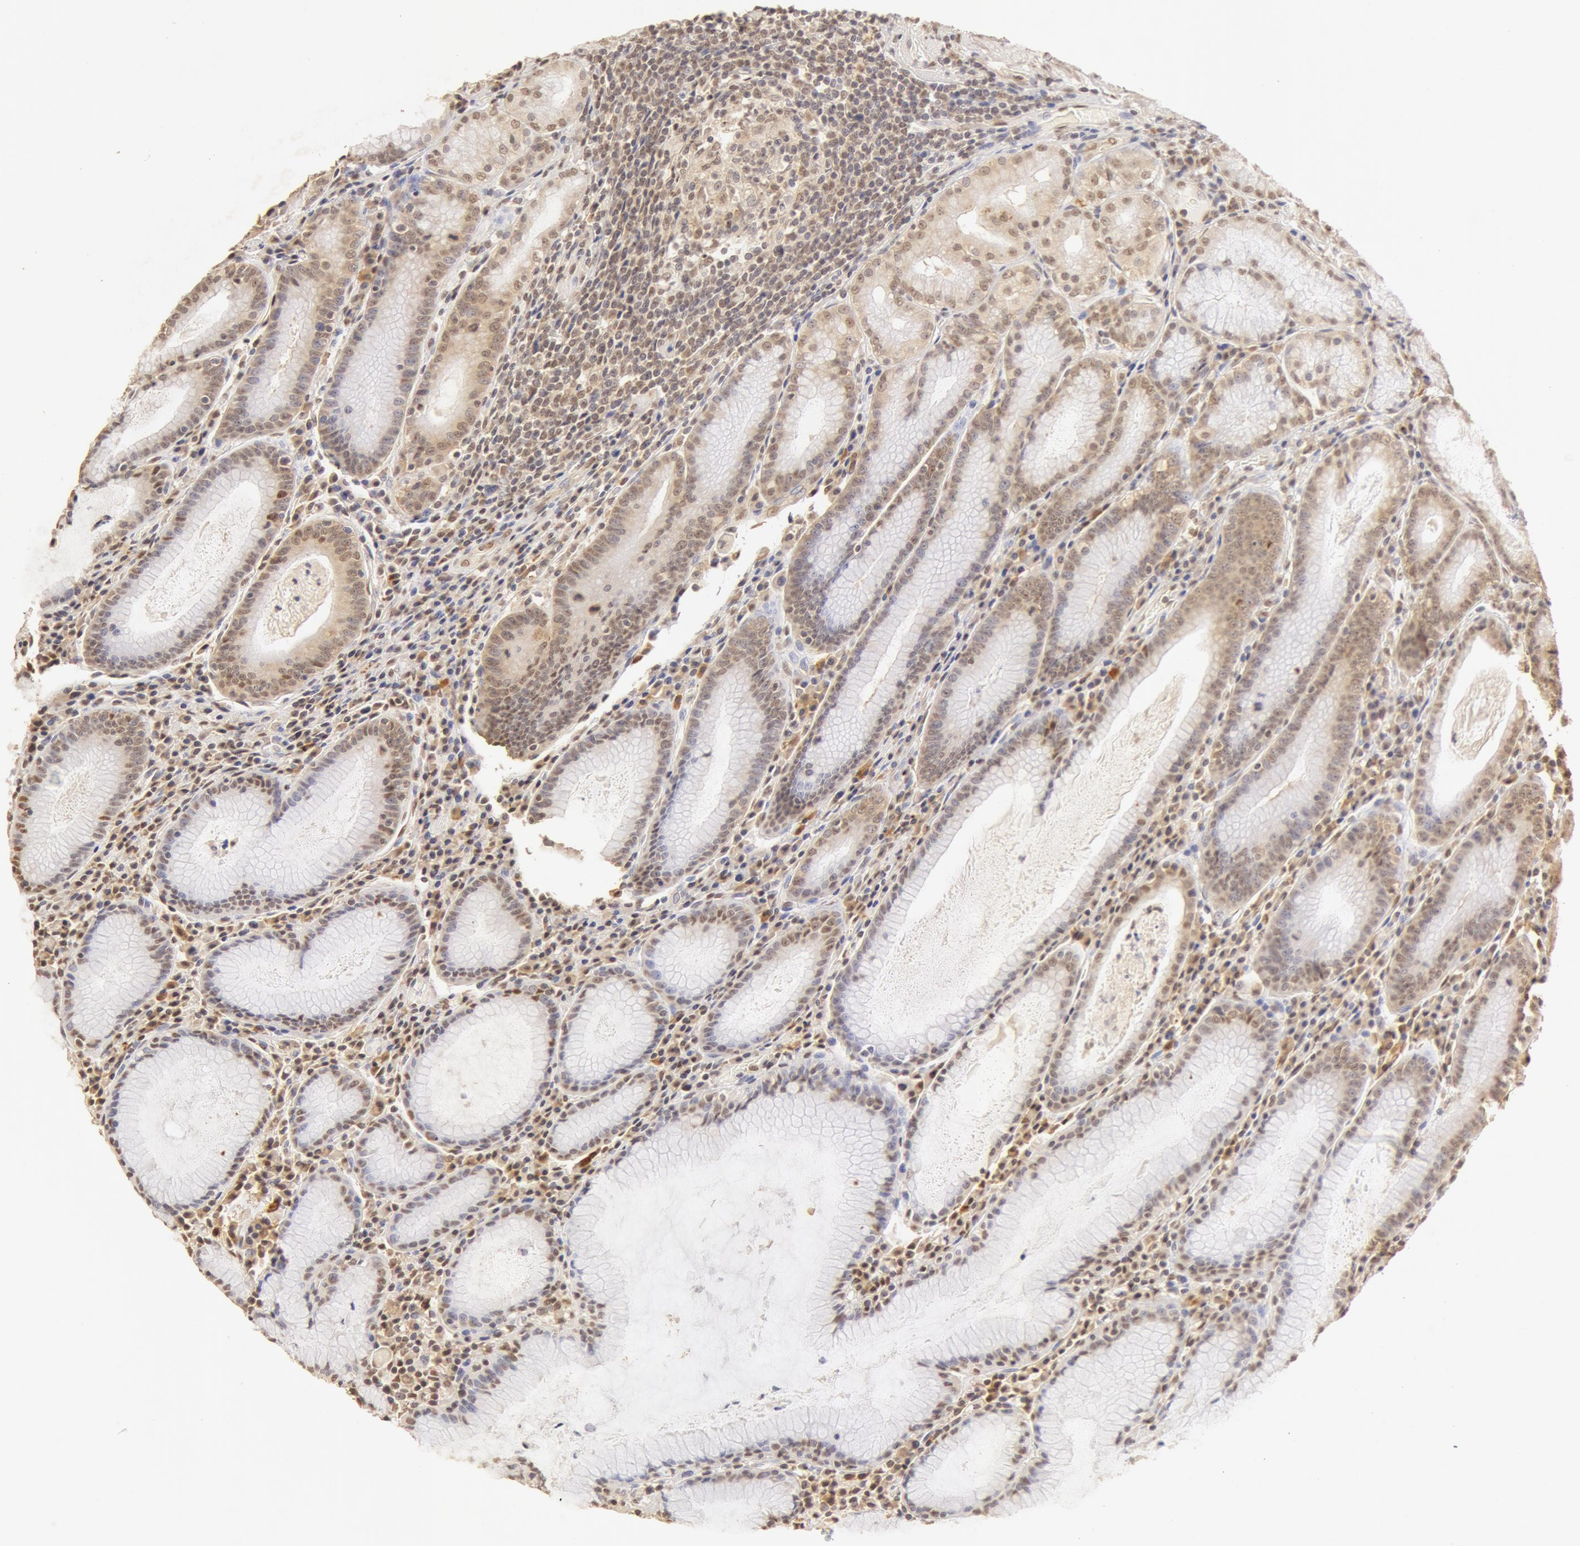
{"staining": {"intensity": "moderate", "quantity": ">75%", "location": "cytoplasmic/membranous,nuclear"}, "tissue": "stomach", "cell_type": "Glandular cells", "image_type": "normal", "snomed": [{"axis": "morphology", "description": "Normal tissue, NOS"}, {"axis": "topography", "description": "Stomach, lower"}], "caption": "A histopathology image showing moderate cytoplasmic/membranous,nuclear staining in about >75% of glandular cells in benign stomach, as visualized by brown immunohistochemical staining.", "gene": "SNRNP70", "patient": {"sex": "female", "age": 43}}